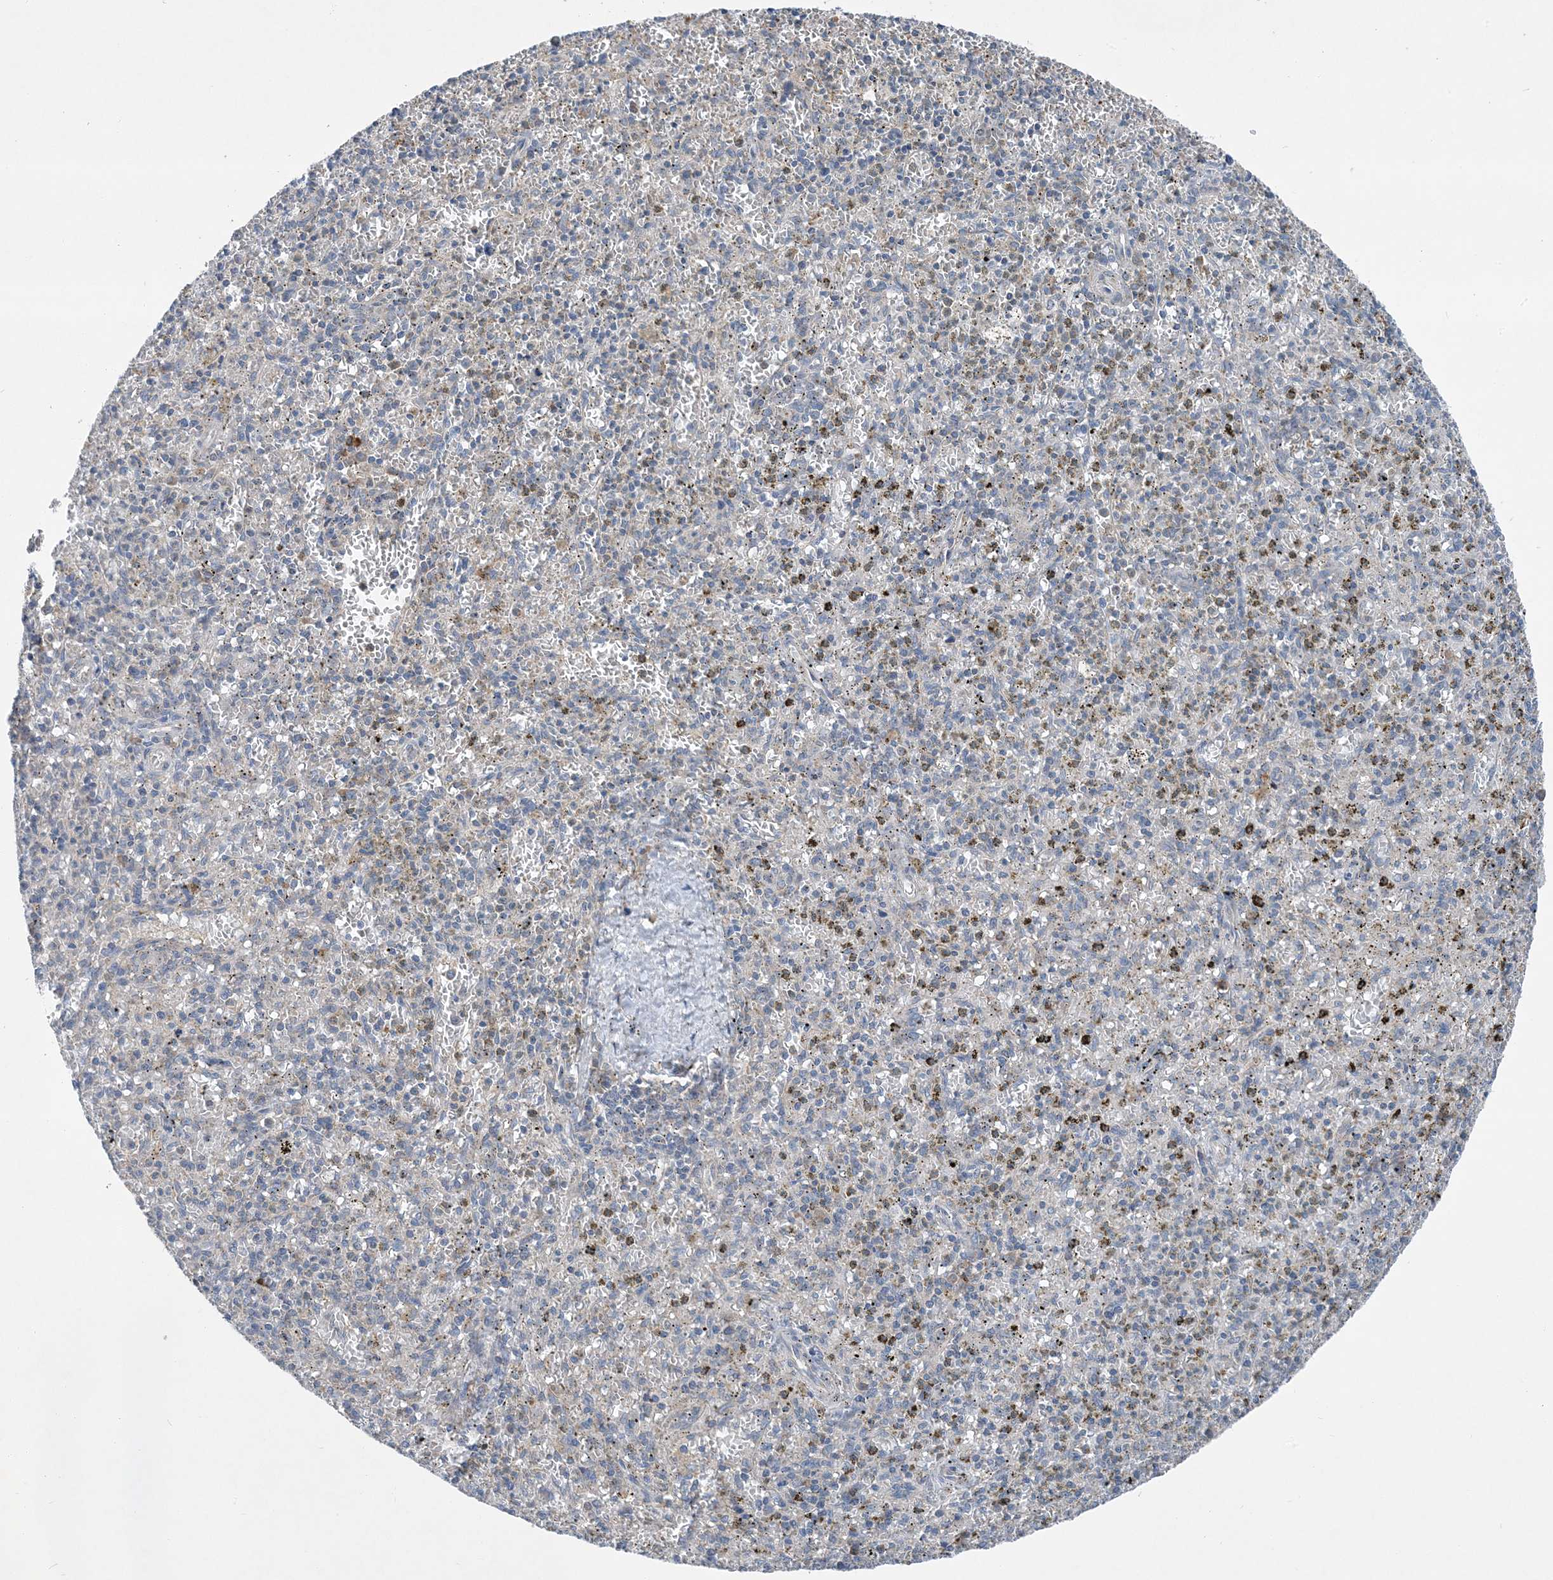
{"staining": {"intensity": "negative", "quantity": "none", "location": "none"}, "tissue": "spleen", "cell_type": "Cells in red pulp", "image_type": "normal", "snomed": [{"axis": "morphology", "description": "Normal tissue, NOS"}, {"axis": "topography", "description": "Spleen"}], "caption": "High magnification brightfield microscopy of benign spleen stained with DAB (3,3'-diaminobenzidine) (brown) and counterstained with hematoxylin (blue): cells in red pulp show no significant positivity.", "gene": "DHX30", "patient": {"sex": "male", "age": 72}}